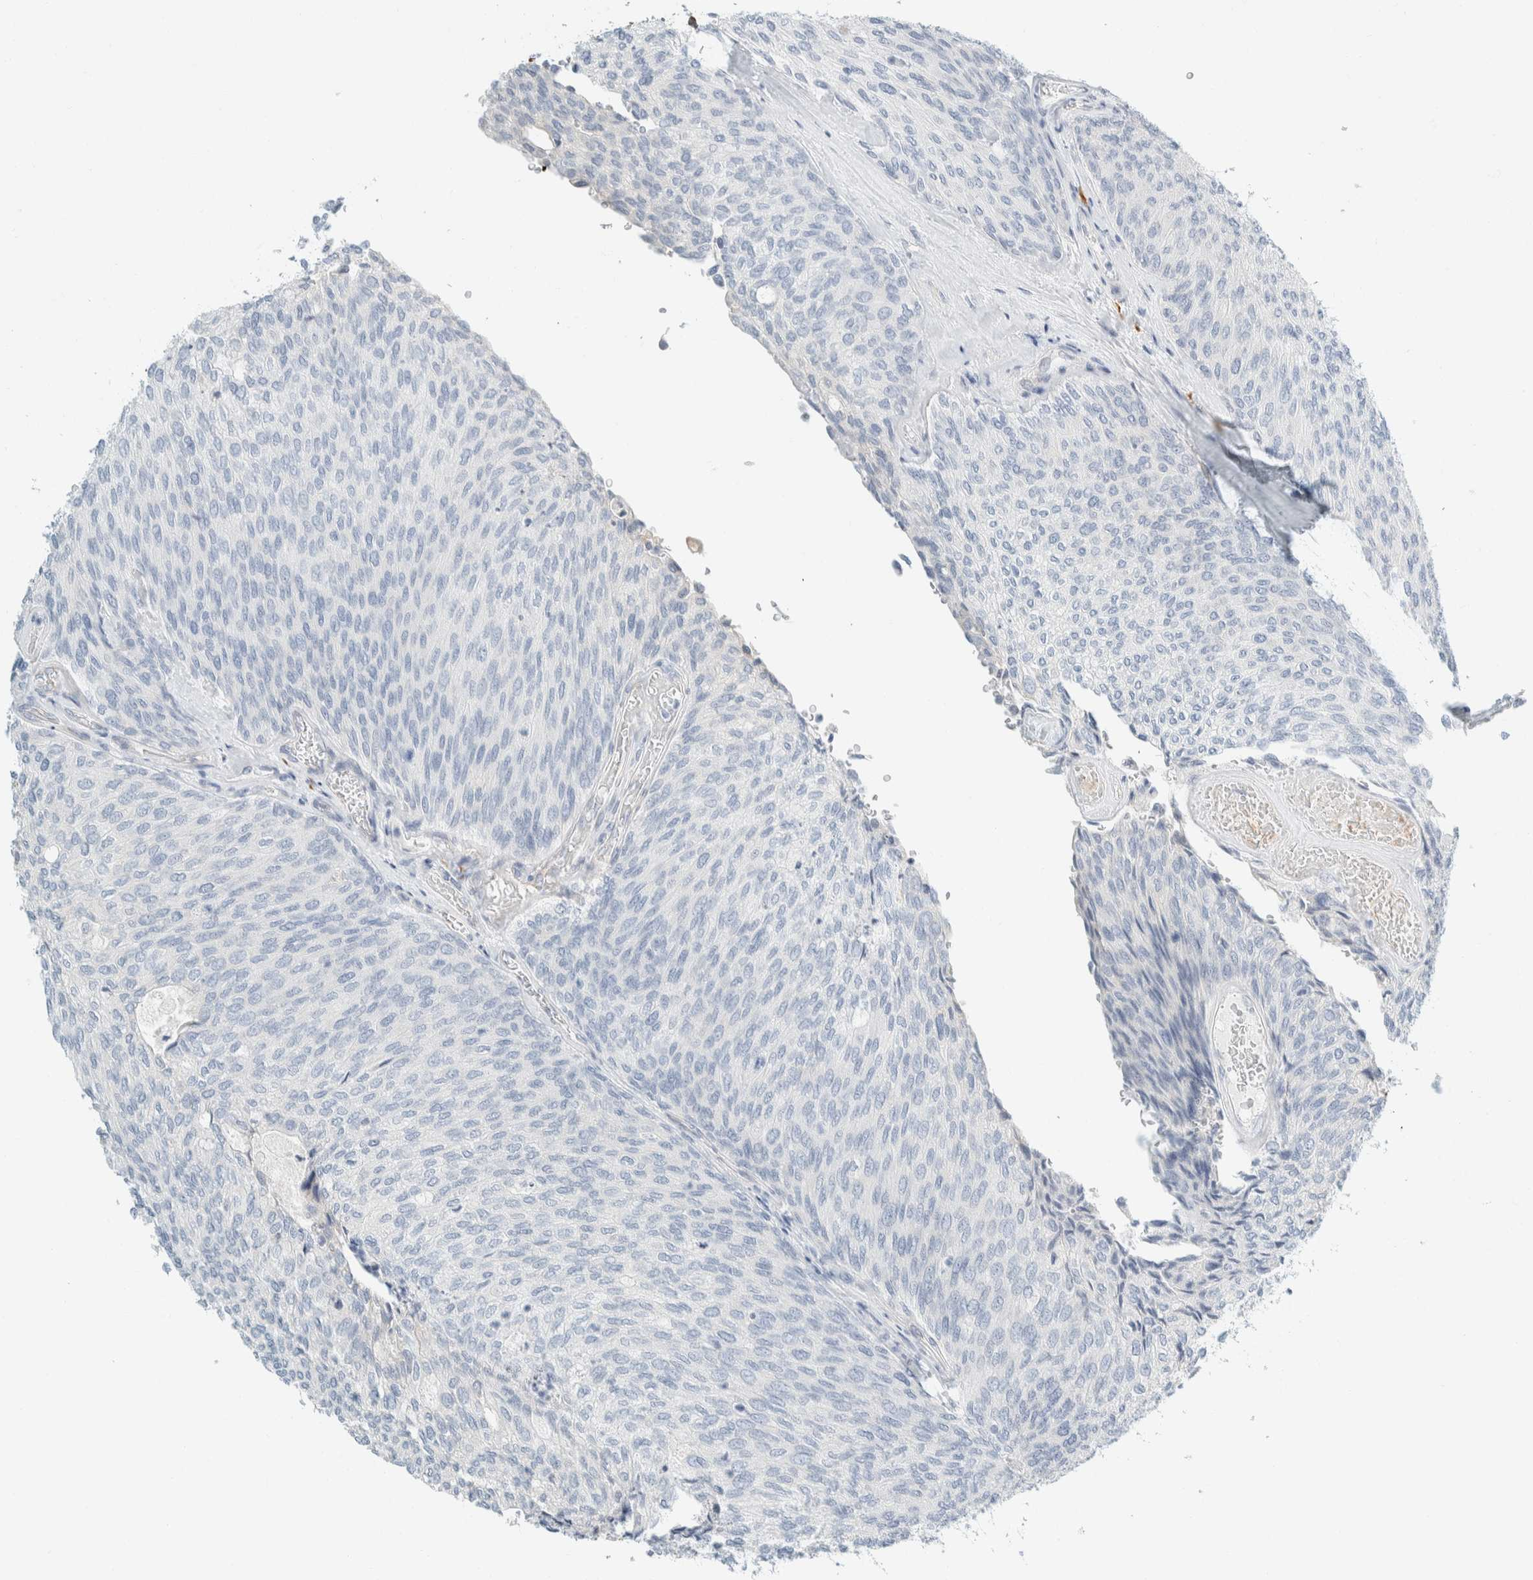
{"staining": {"intensity": "negative", "quantity": "none", "location": "none"}, "tissue": "urothelial cancer", "cell_type": "Tumor cells", "image_type": "cancer", "snomed": [{"axis": "morphology", "description": "Urothelial carcinoma, Low grade"}, {"axis": "topography", "description": "Urinary bladder"}], "caption": "This micrograph is of low-grade urothelial carcinoma stained with IHC to label a protein in brown with the nuclei are counter-stained blue. There is no positivity in tumor cells.", "gene": "ARHGAP27", "patient": {"sex": "female", "age": 79}}